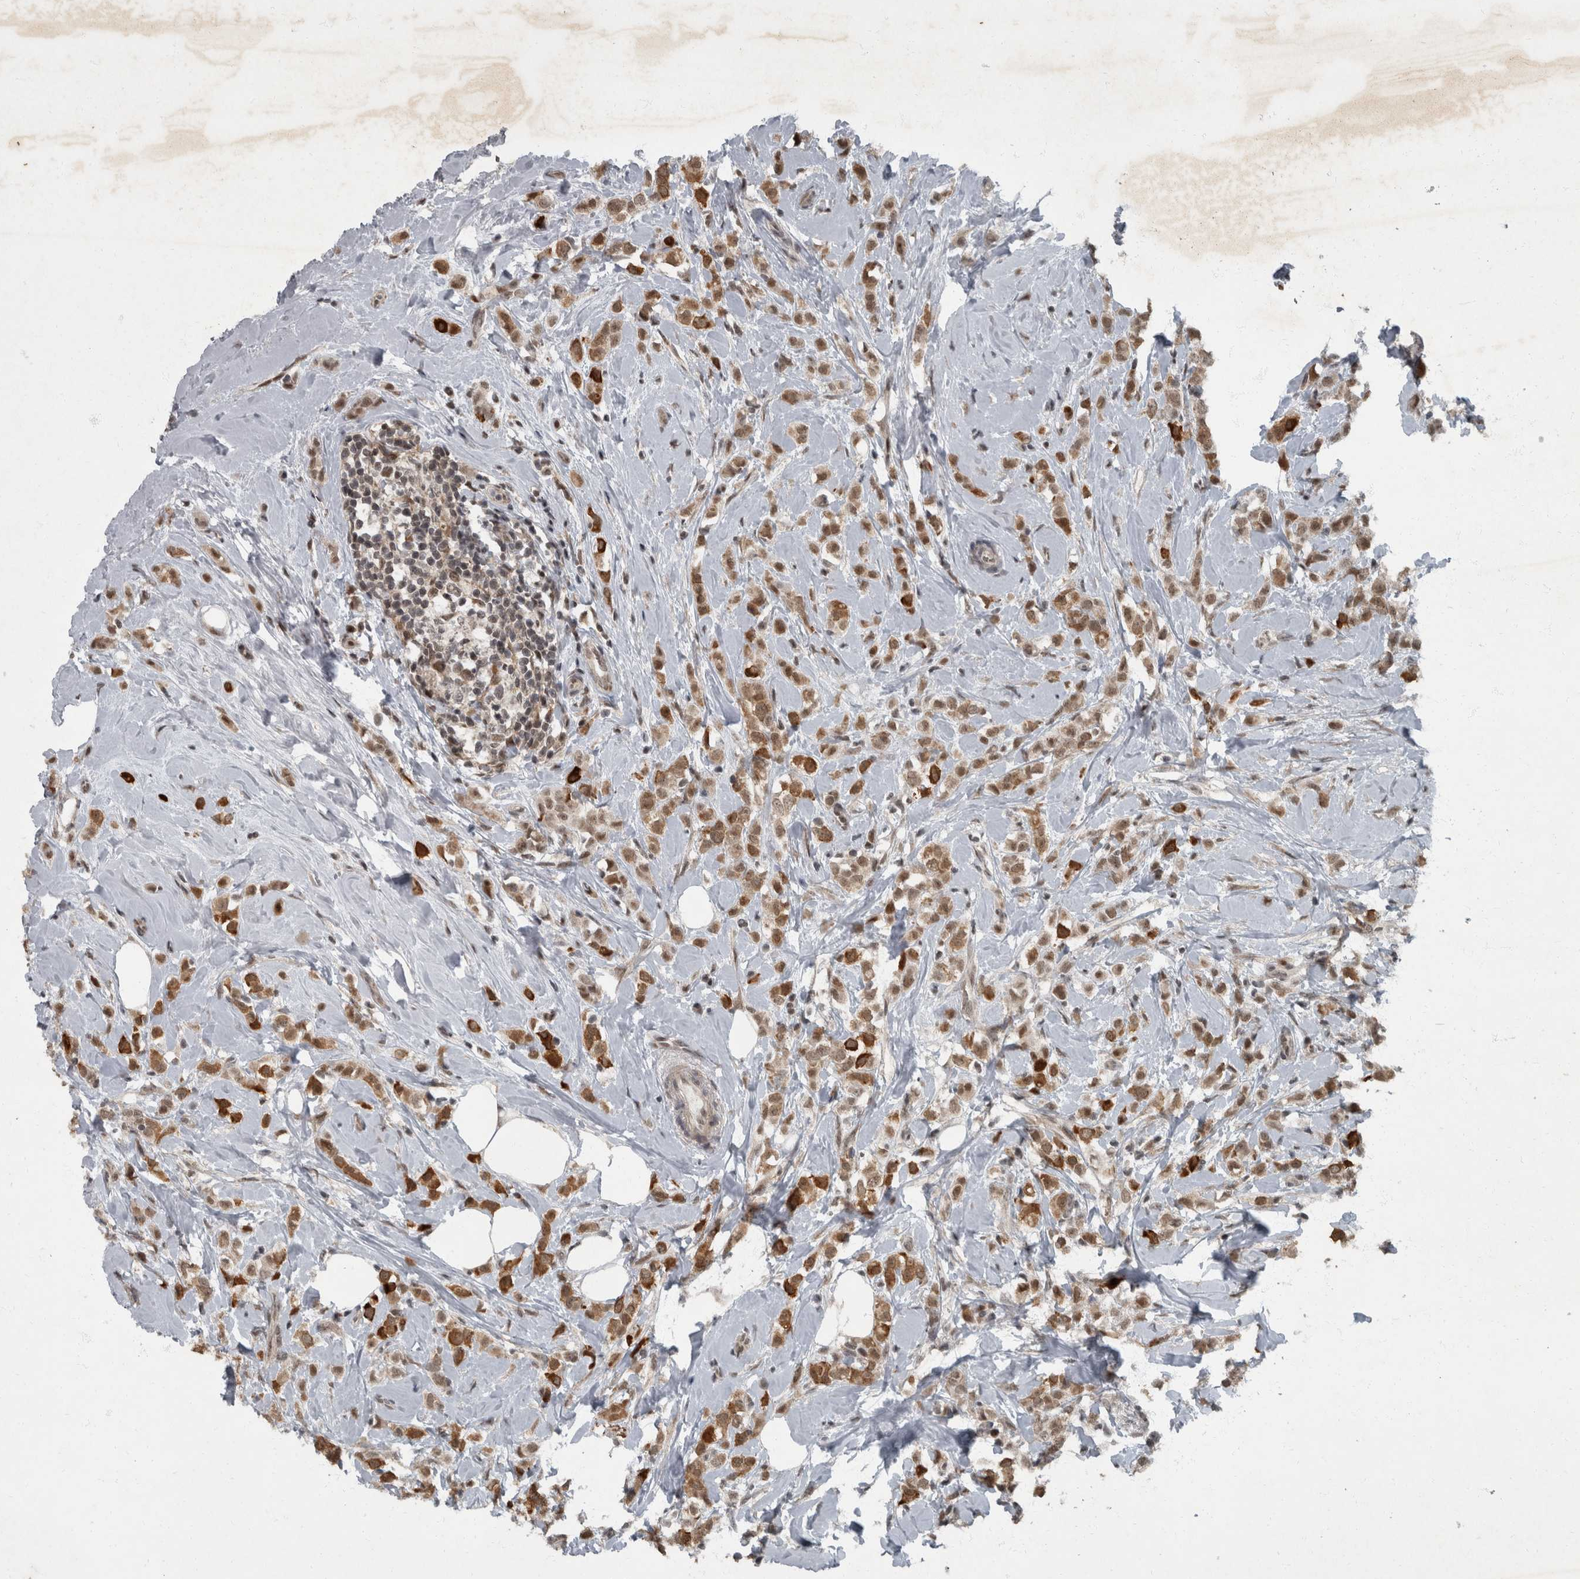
{"staining": {"intensity": "moderate", "quantity": ">75%", "location": "cytoplasmic/membranous,nuclear"}, "tissue": "breast cancer", "cell_type": "Tumor cells", "image_type": "cancer", "snomed": [{"axis": "morphology", "description": "Lobular carcinoma"}, {"axis": "topography", "description": "Breast"}], "caption": "IHC micrograph of neoplastic tissue: breast cancer (lobular carcinoma) stained using immunohistochemistry displays medium levels of moderate protein expression localized specifically in the cytoplasmic/membranous and nuclear of tumor cells, appearing as a cytoplasmic/membranous and nuclear brown color.", "gene": "WDR33", "patient": {"sex": "female", "age": 47}}